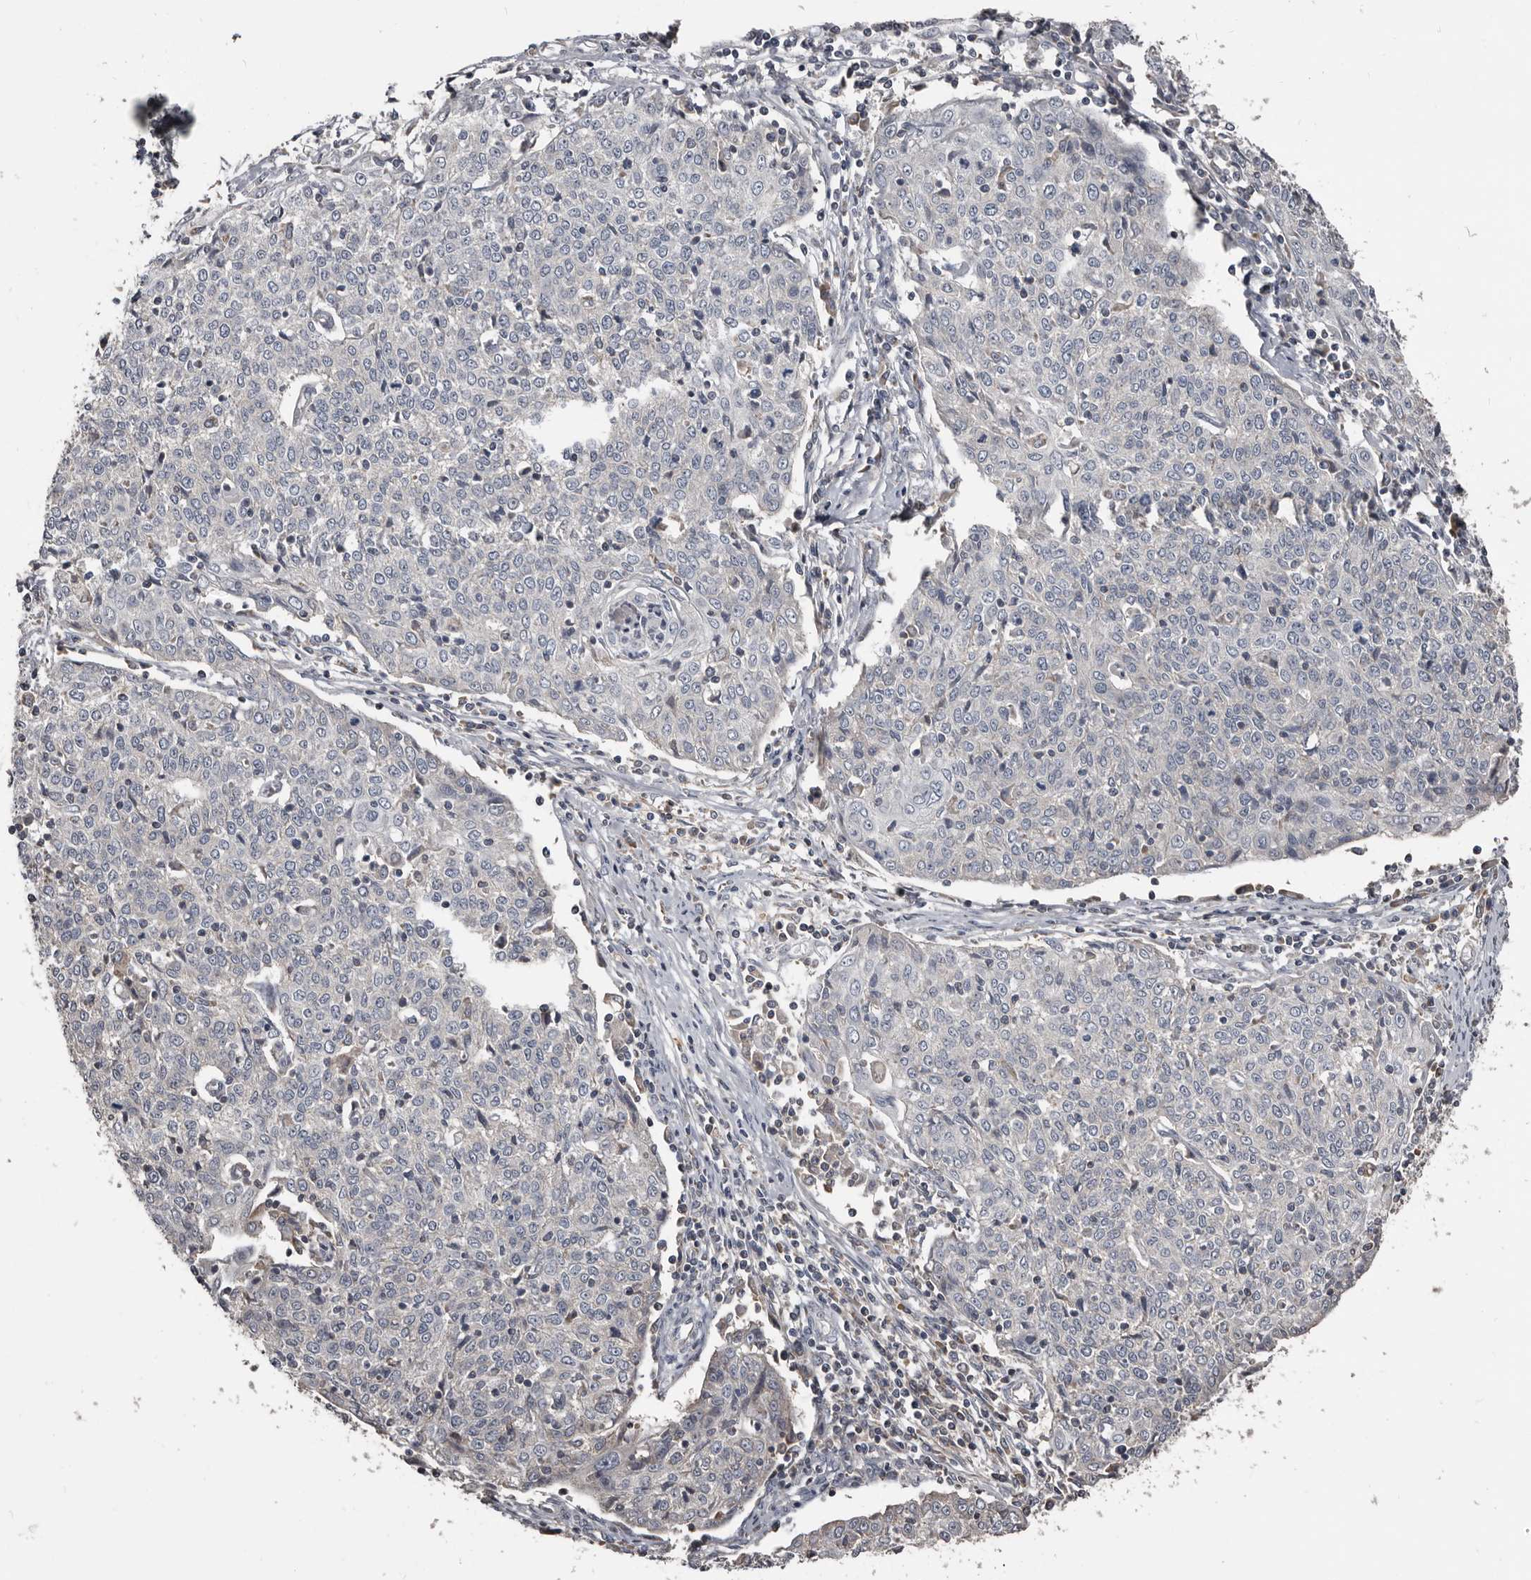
{"staining": {"intensity": "negative", "quantity": "none", "location": "none"}, "tissue": "cervical cancer", "cell_type": "Tumor cells", "image_type": "cancer", "snomed": [{"axis": "morphology", "description": "Squamous cell carcinoma, NOS"}, {"axis": "topography", "description": "Cervix"}], "caption": "DAB (3,3'-diaminobenzidine) immunohistochemical staining of human cervical squamous cell carcinoma demonstrates no significant staining in tumor cells.", "gene": "GREB1", "patient": {"sex": "female", "age": 48}}